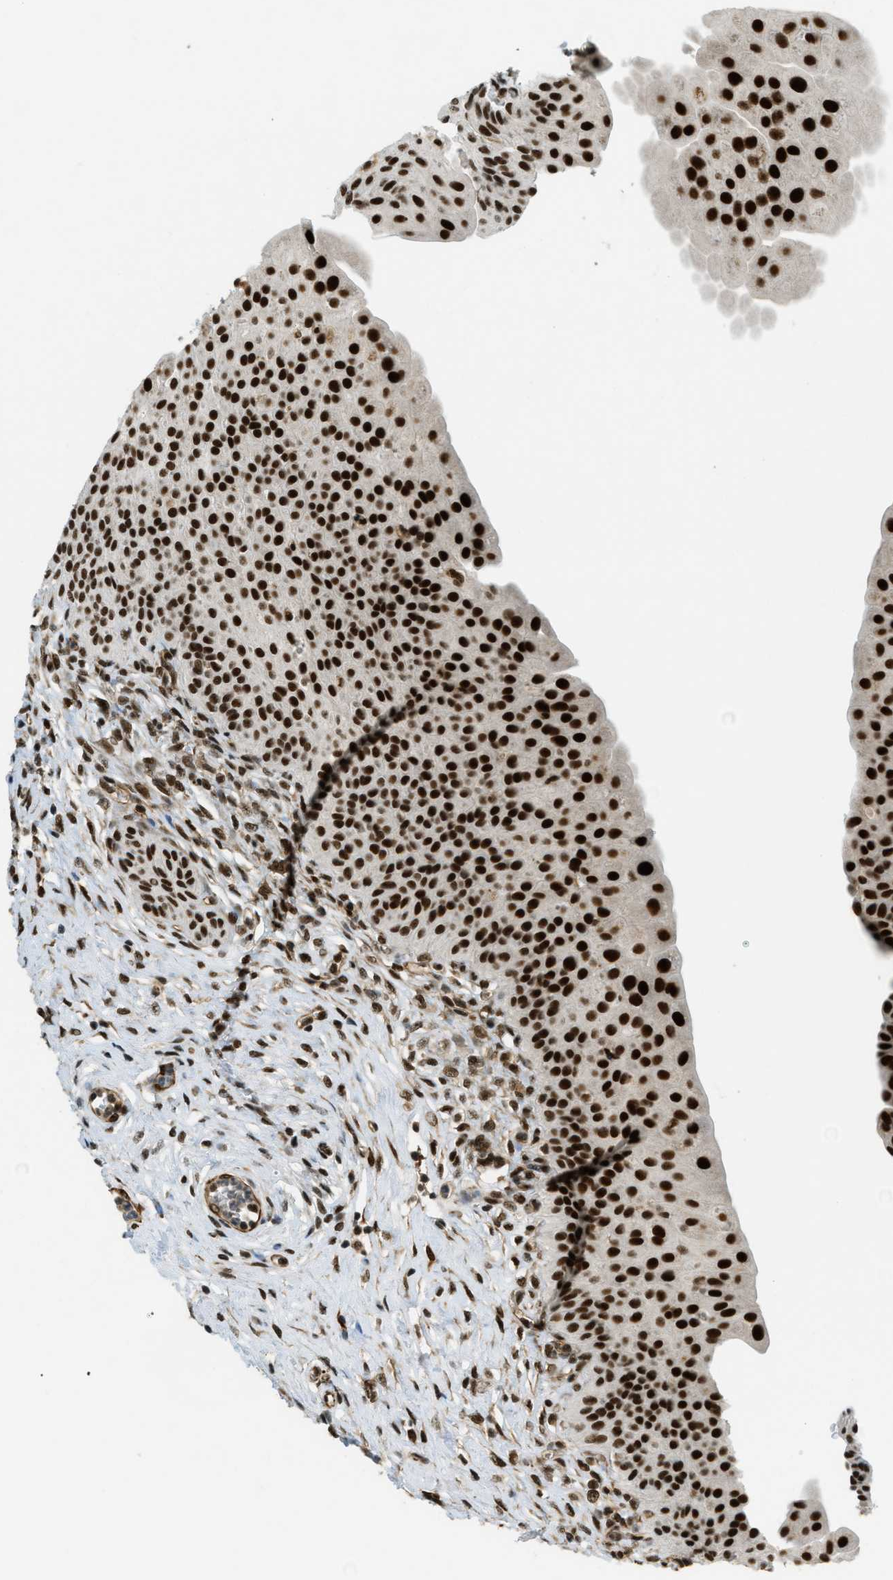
{"staining": {"intensity": "strong", "quantity": ">75%", "location": "nuclear"}, "tissue": "urinary bladder", "cell_type": "Urothelial cells", "image_type": "normal", "snomed": [{"axis": "morphology", "description": "Normal tissue, NOS"}, {"axis": "topography", "description": "Urinary bladder"}], "caption": "A high amount of strong nuclear positivity is present in about >75% of urothelial cells in normal urinary bladder.", "gene": "ZFR", "patient": {"sex": "male", "age": 46}}